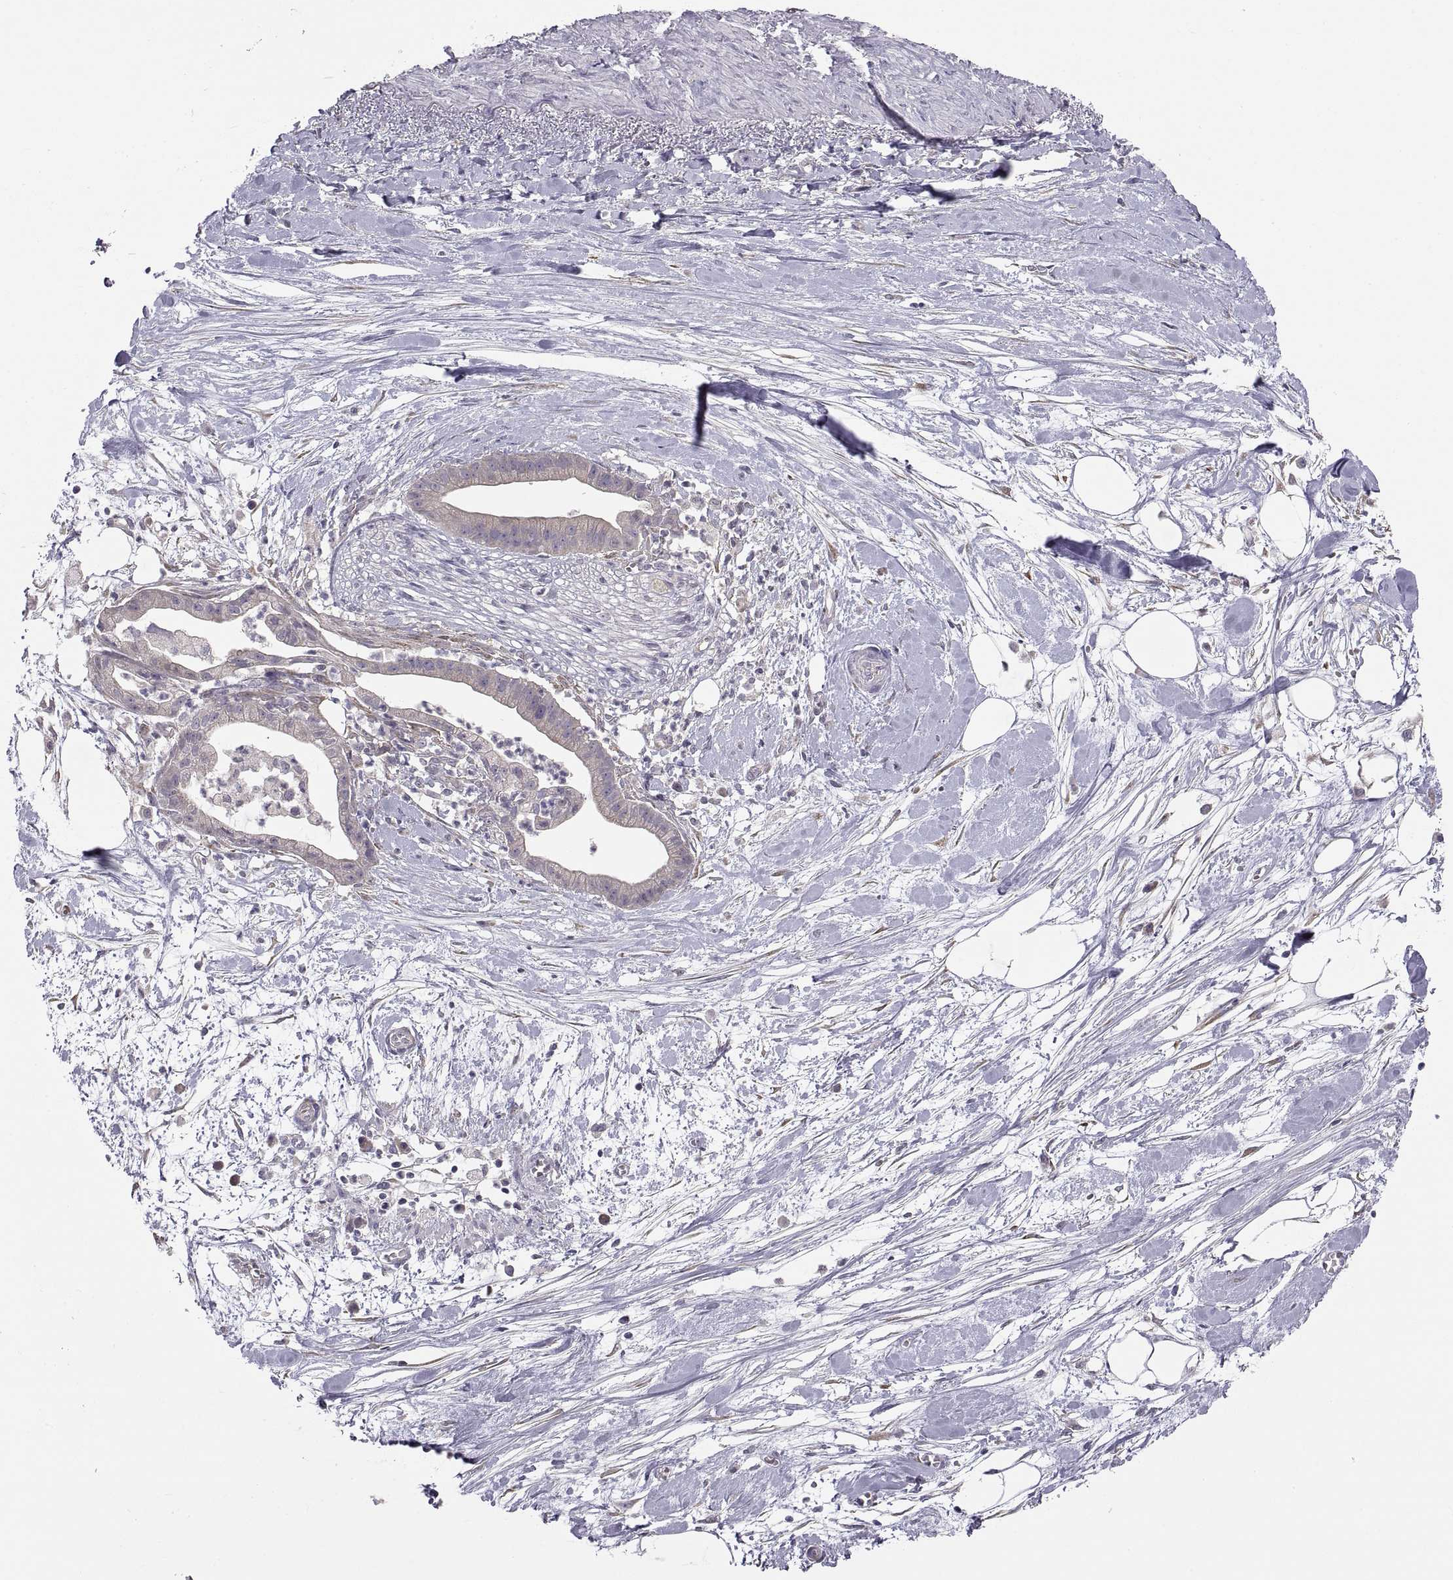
{"staining": {"intensity": "weak", "quantity": ">75%", "location": "cytoplasmic/membranous"}, "tissue": "pancreatic cancer", "cell_type": "Tumor cells", "image_type": "cancer", "snomed": [{"axis": "morphology", "description": "Normal tissue, NOS"}, {"axis": "morphology", "description": "Adenocarcinoma, NOS"}, {"axis": "topography", "description": "Lymph node"}, {"axis": "topography", "description": "Pancreas"}], "caption": "Immunohistochemistry of pancreatic cancer reveals low levels of weak cytoplasmic/membranous positivity in about >75% of tumor cells.", "gene": "ACSBG2", "patient": {"sex": "female", "age": 58}}